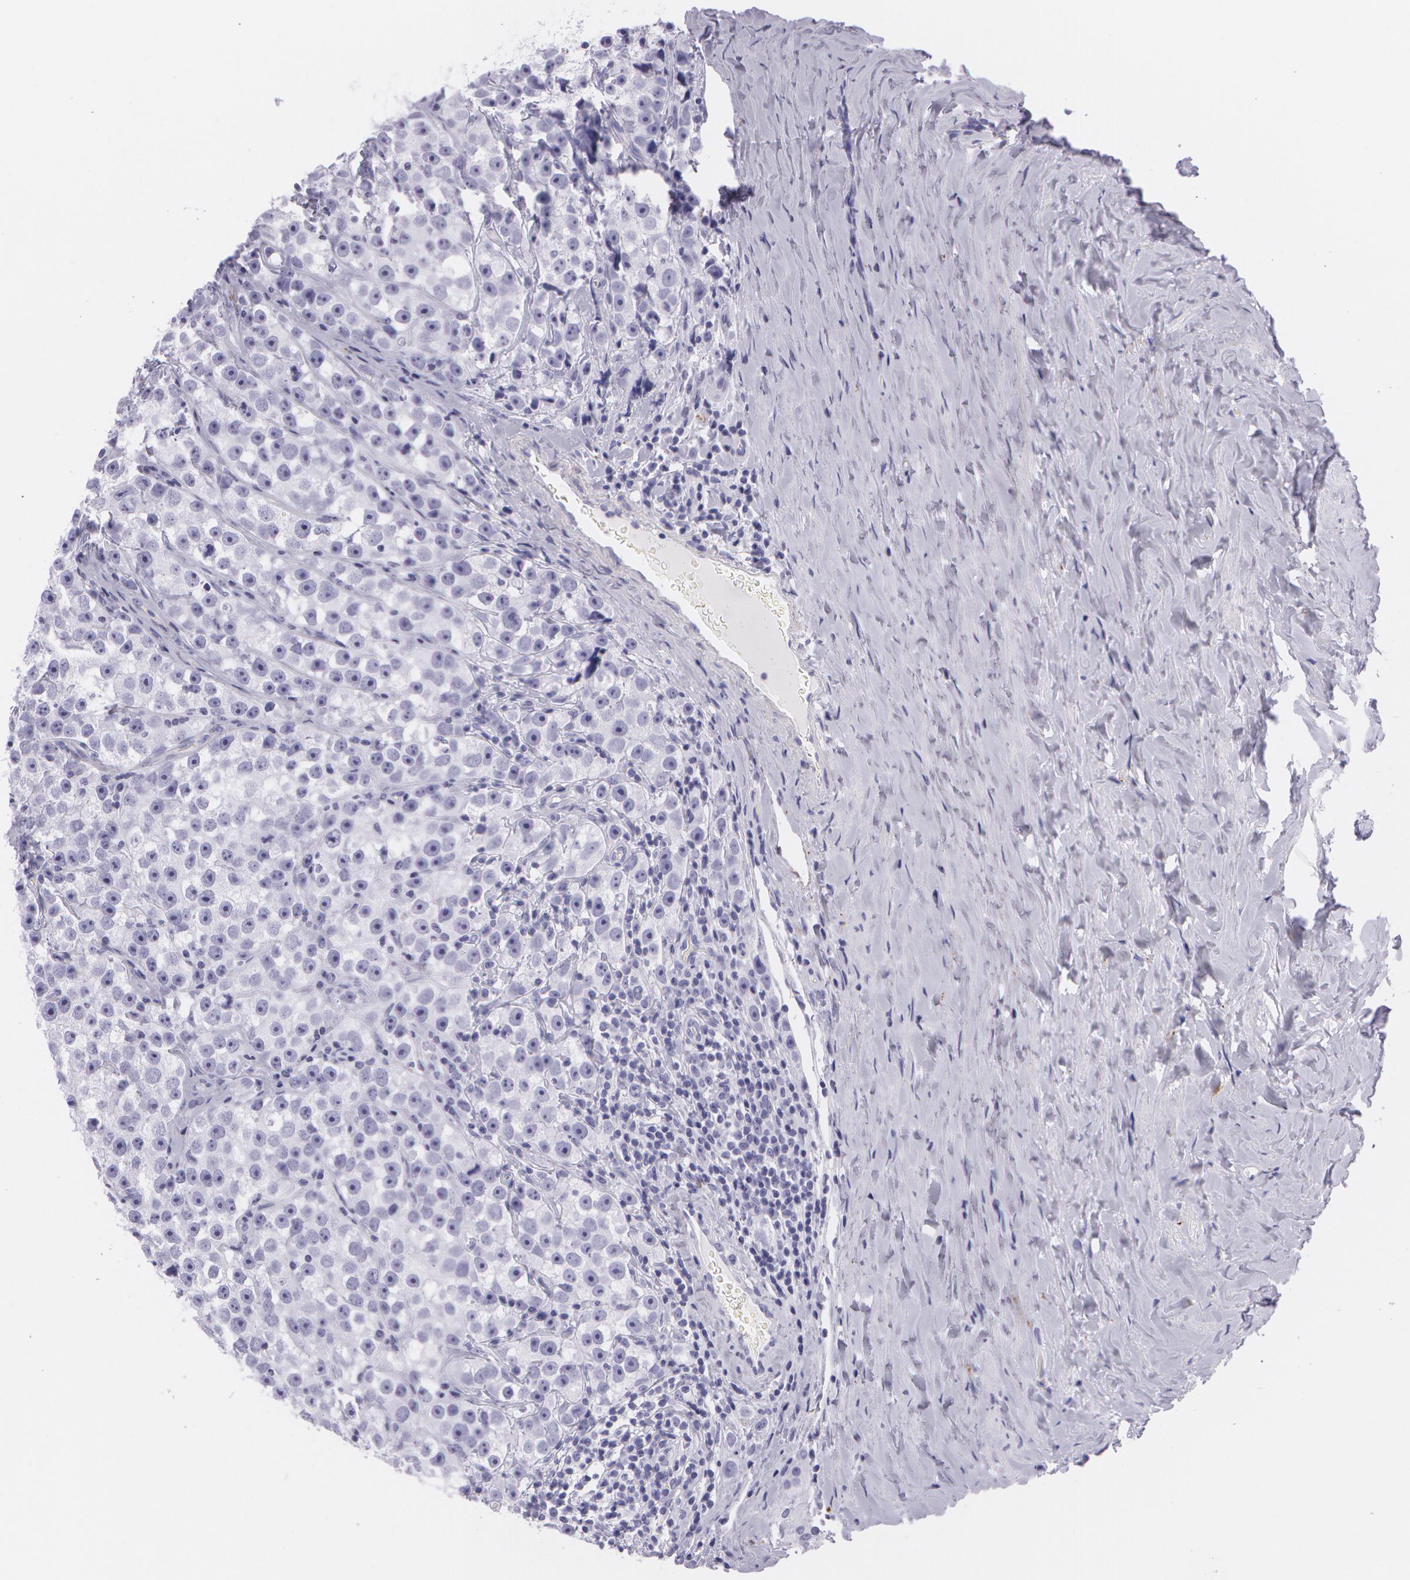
{"staining": {"intensity": "negative", "quantity": "none", "location": "none"}, "tissue": "testis cancer", "cell_type": "Tumor cells", "image_type": "cancer", "snomed": [{"axis": "morphology", "description": "Seminoma, NOS"}, {"axis": "topography", "description": "Testis"}], "caption": "This is a photomicrograph of immunohistochemistry staining of testis seminoma, which shows no positivity in tumor cells. Nuclei are stained in blue.", "gene": "SNCG", "patient": {"sex": "male", "age": 32}}